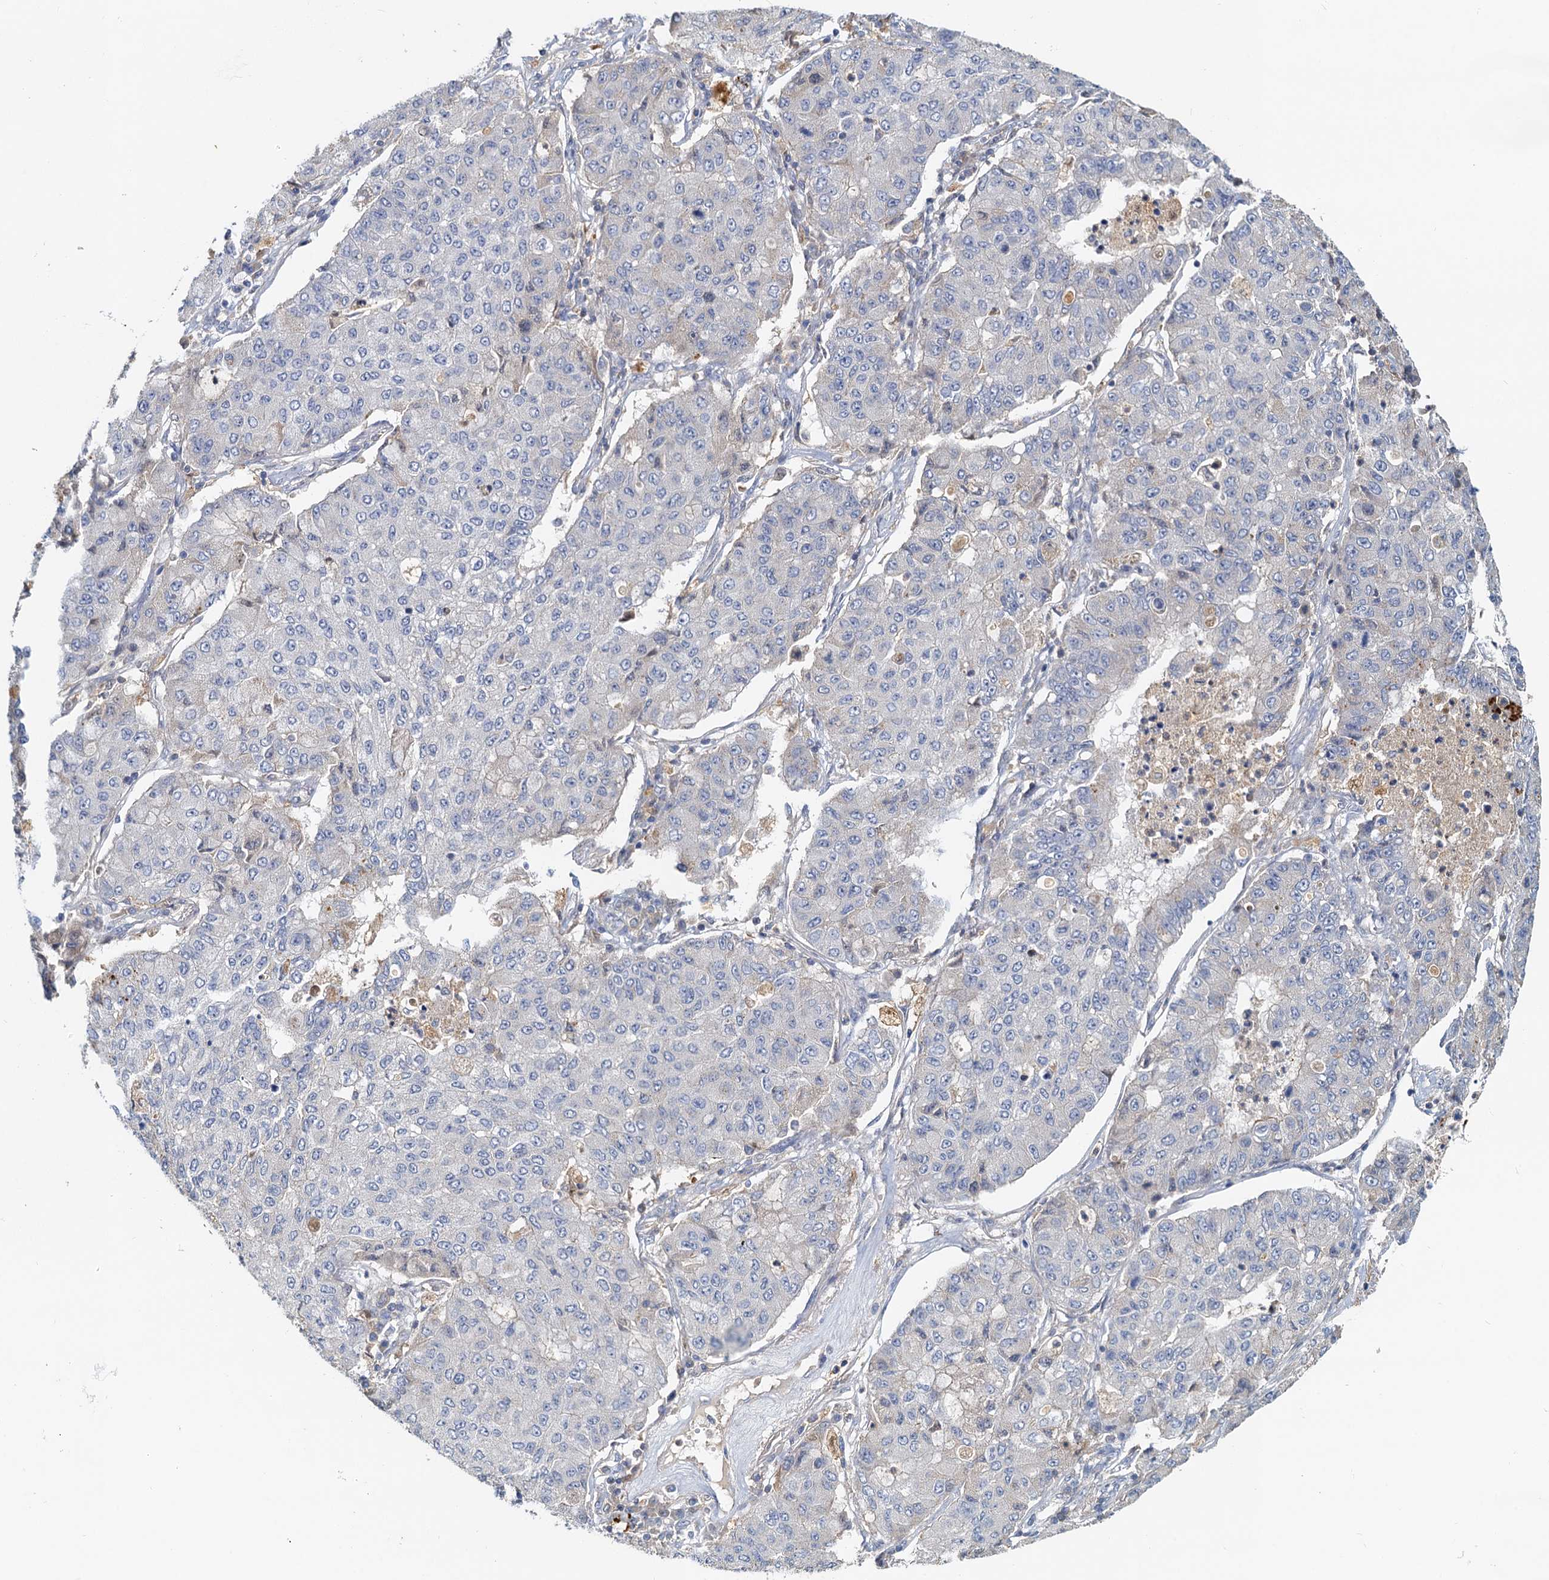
{"staining": {"intensity": "negative", "quantity": "none", "location": "none"}, "tissue": "lung cancer", "cell_type": "Tumor cells", "image_type": "cancer", "snomed": [{"axis": "morphology", "description": "Squamous cell carcinoma, NOS"}, {"axis": "topography", "description": "Lung"}], "caption": "A micrograph of lung squamous cell carcinoma stained for a protein demonstrates no brown staining in tumor cells.", "gene": "TOLLIP", "patient": {"sex": "male", "age": 74}}